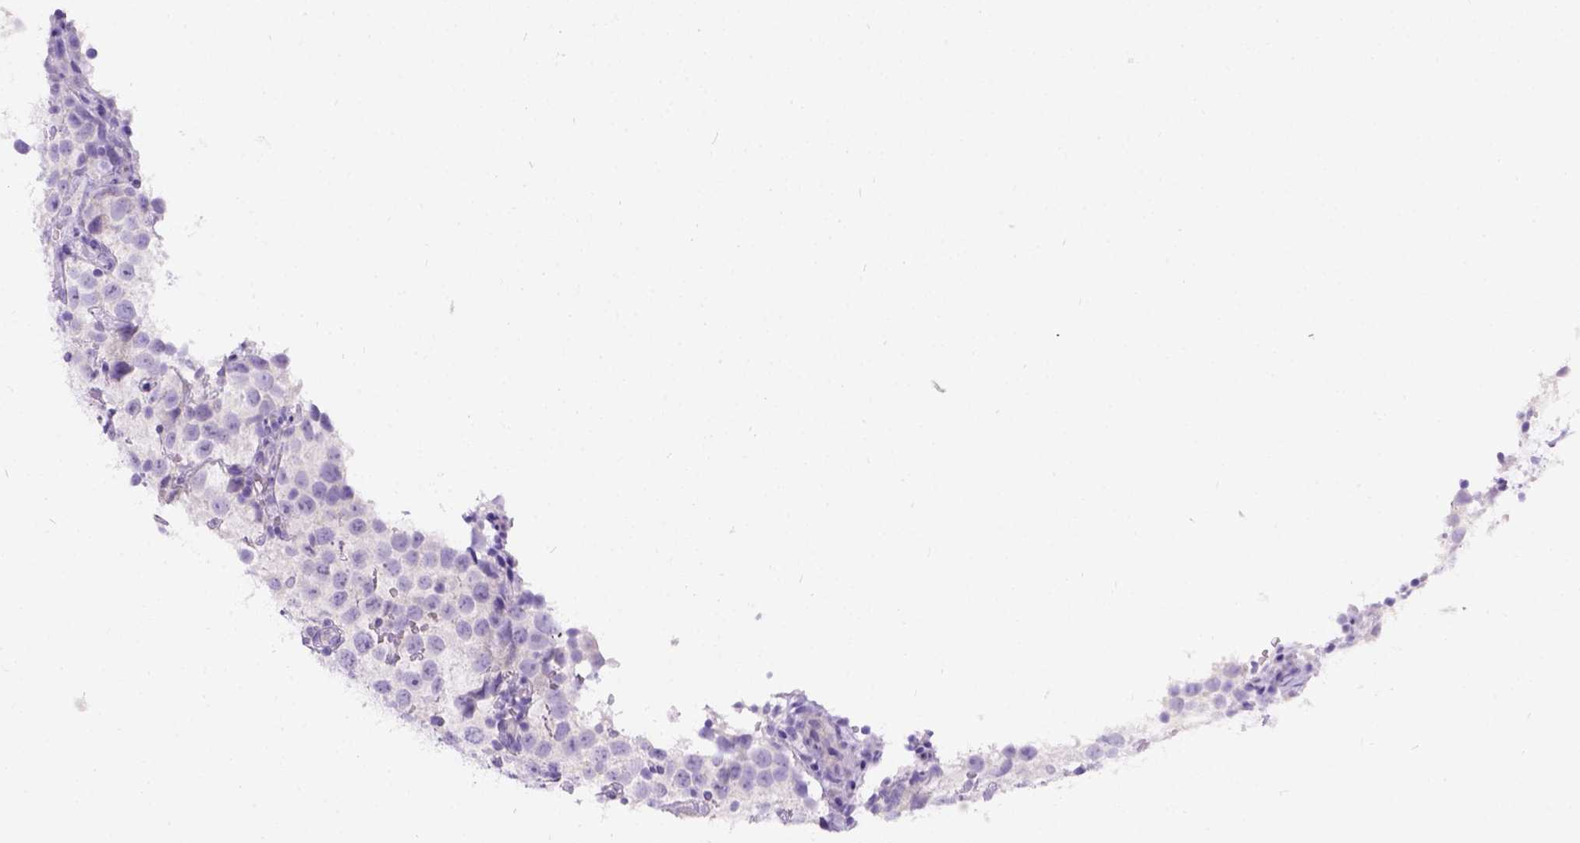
{"staining": {"intensity": "negative", "quantity": "none", "location": "none"}, "tissue": "testis cancer", "cell_type": "Tumor cells", "image_type": "cancer", "snomed": [{"axis": "morphology", "description": "Seminoma, NOS"}, {"axis": "topography", "description": "Testis"}], "caption": "Tumor cells show no significant protein staining in testis seminoma.", "gene": "C7orf57", "patient": {"sex": "male", "age": 37}}